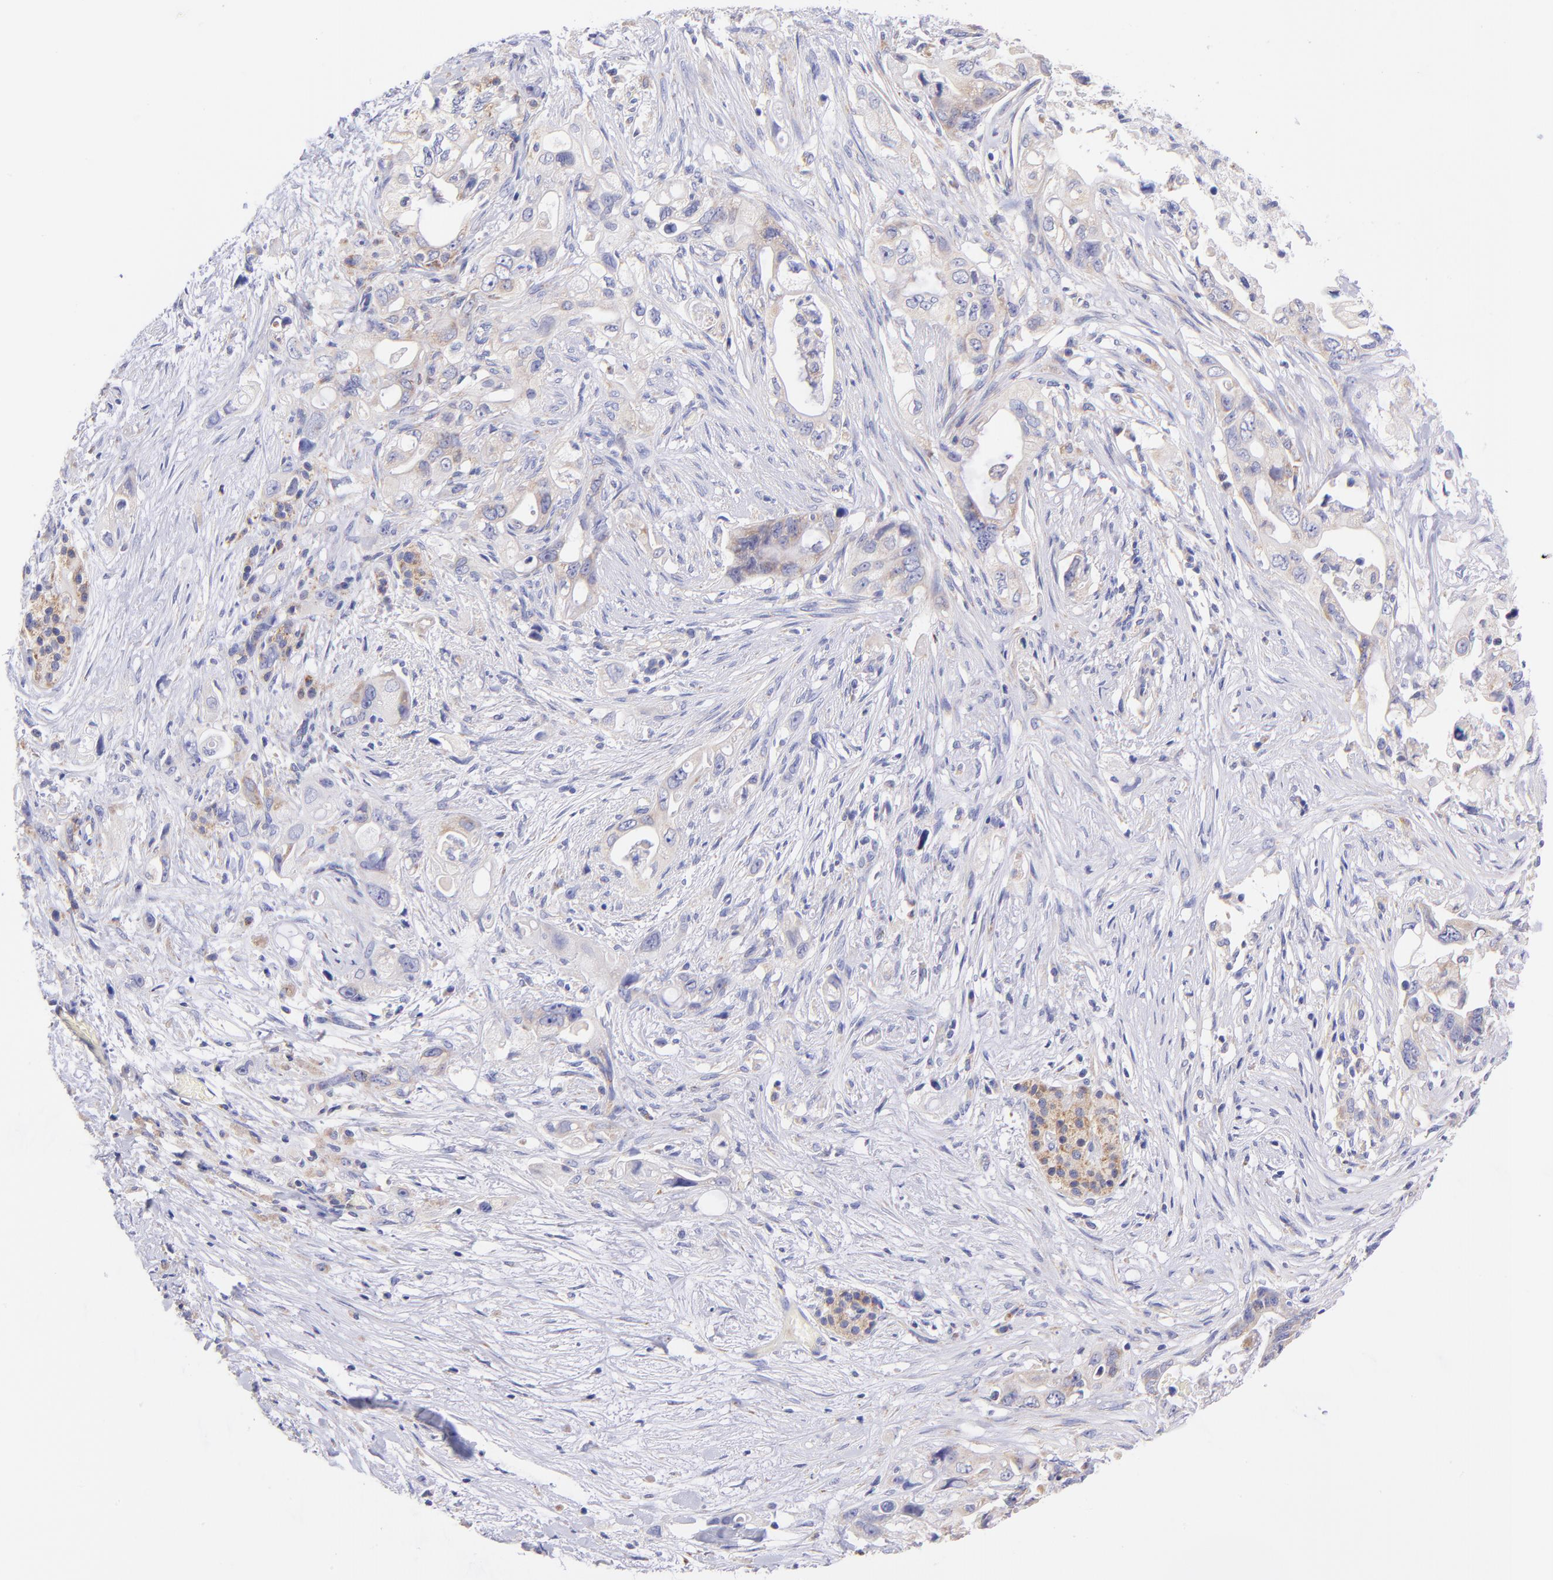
{"staining": {"intensity": "moderate", "quantity": "<25%", "location": "cytoplasmic/membranous"}, "tissue": "pancreatic cancer", "cell_type": "Tumor cells", "image_type": "cancer", "snomed": [{"axis": "morphology", "description": "Normal tissue, NOS"}, {"axis": "topography", "description": "Pancreas"}], "caption": "Protein analysis of pancreatic cancer tissue exhibits moderate cytoplasmic/membranous staining in approximately <25% of tumor cells. (Brightfield microscopy of DAB IHC at high magnification).", "gene": "NDUFB7", "patient": {"sex": "male", "age": 42}}